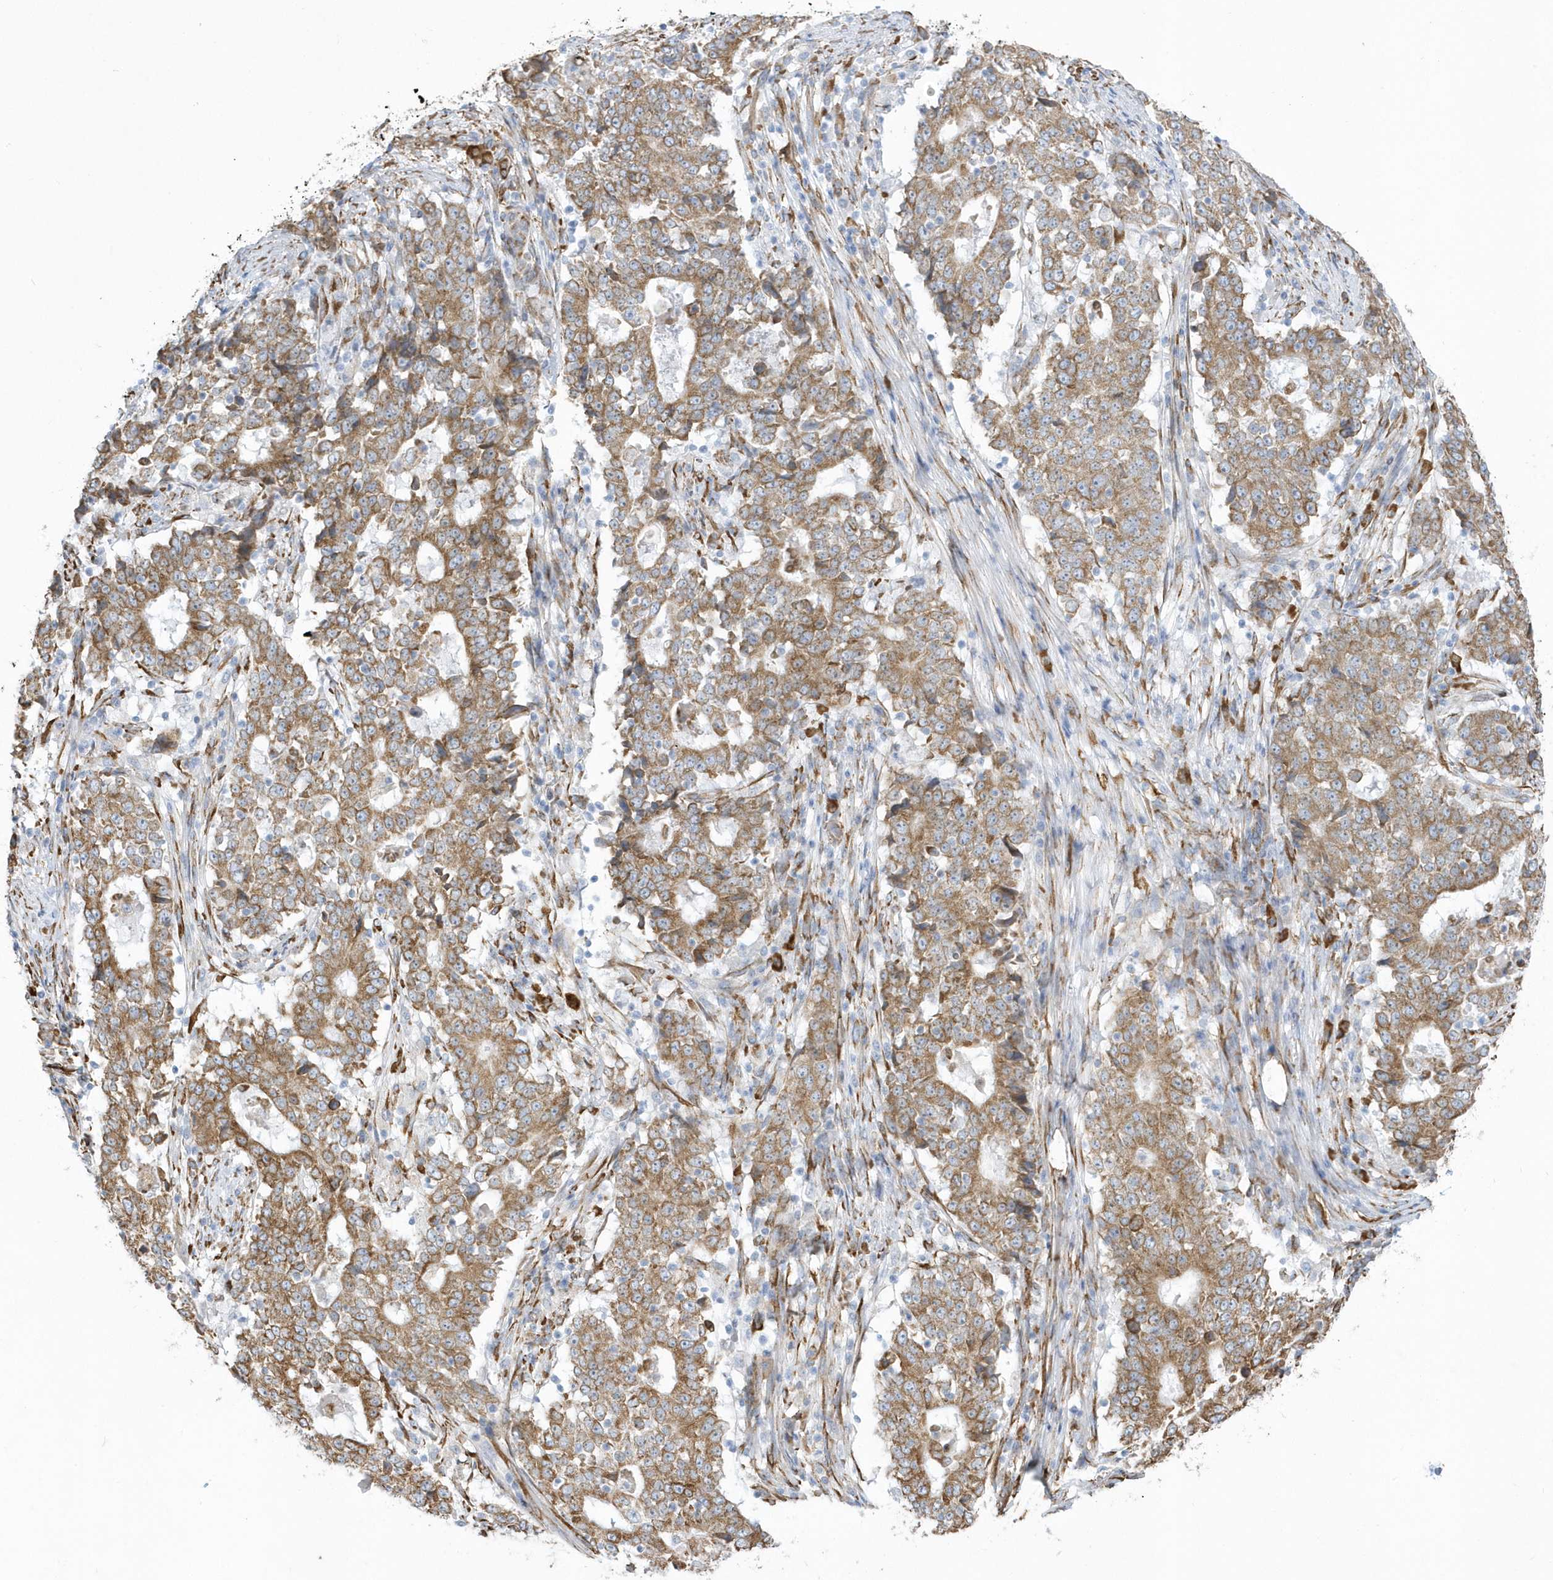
{"staining": {"intensity": "moderate", "quantity": ">75%", "location": "cytoplasmic/membranous"}, "tissue": "stomach cancer", "cell_type": "Tumor cells", "image_type": "cancer", "snomed": [{"axis": "morphology", "description": "Adenocarcinoma, NOS"}, {"axis": "topography", "description": "Stomach"}], "caption": "Tumor cells exhibit moderate cytoplasmic/membranous expression in approximately >75% of cells in stomach cancer. (DAB = brown stain, brightfield microscopy at high magnification).", "gene": "DCAF1", "patient": {"sex": "male", "age": 59}}